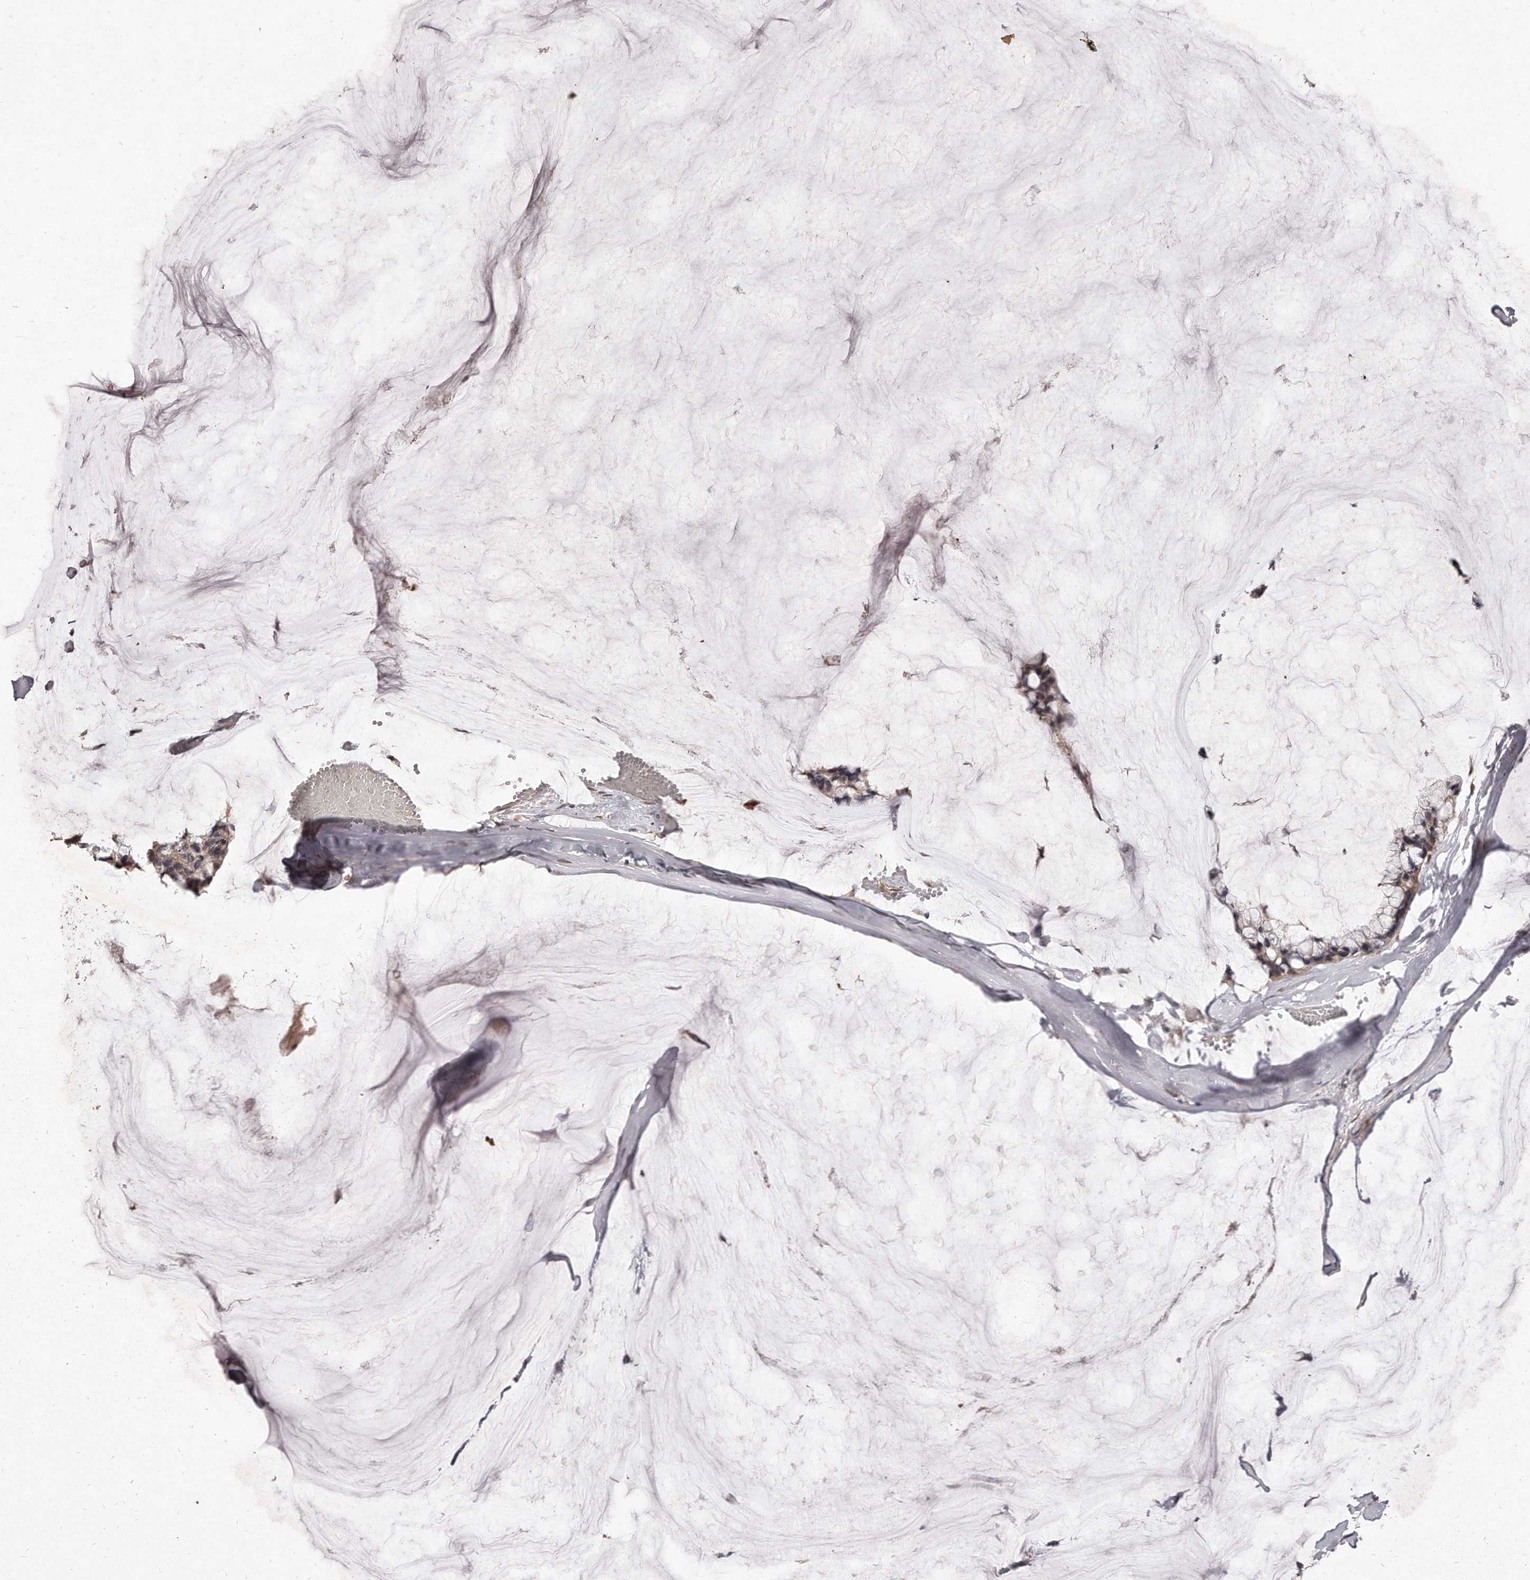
{"staining": {"intensity": "negative", "quantity": "none", "location": "none"}, "tissue": "ovarian cancer", "cell_type": "Tumor cells", "image_type": "cancer", "snomed": [{"axis": "morphology", "description": "Cystadenocarcinoma, mucinous, NOS"}, {"axis": "topography", "description": "Ovary"}], "caption": "This is a histopathology image of immunohistochemistry (IHC) staining of ovarian cancer (mucinous cystadenocarcinoma), which shows no positivity in tumor cells. (Stains: DAB (3,3'-diaminobenzidine) IHC with hematoxylin counter stain, Microscopy: brightfield microscopy at high magnification).", "gene": "HASPIN", "patient": {"sex": "female", "age": 39}}